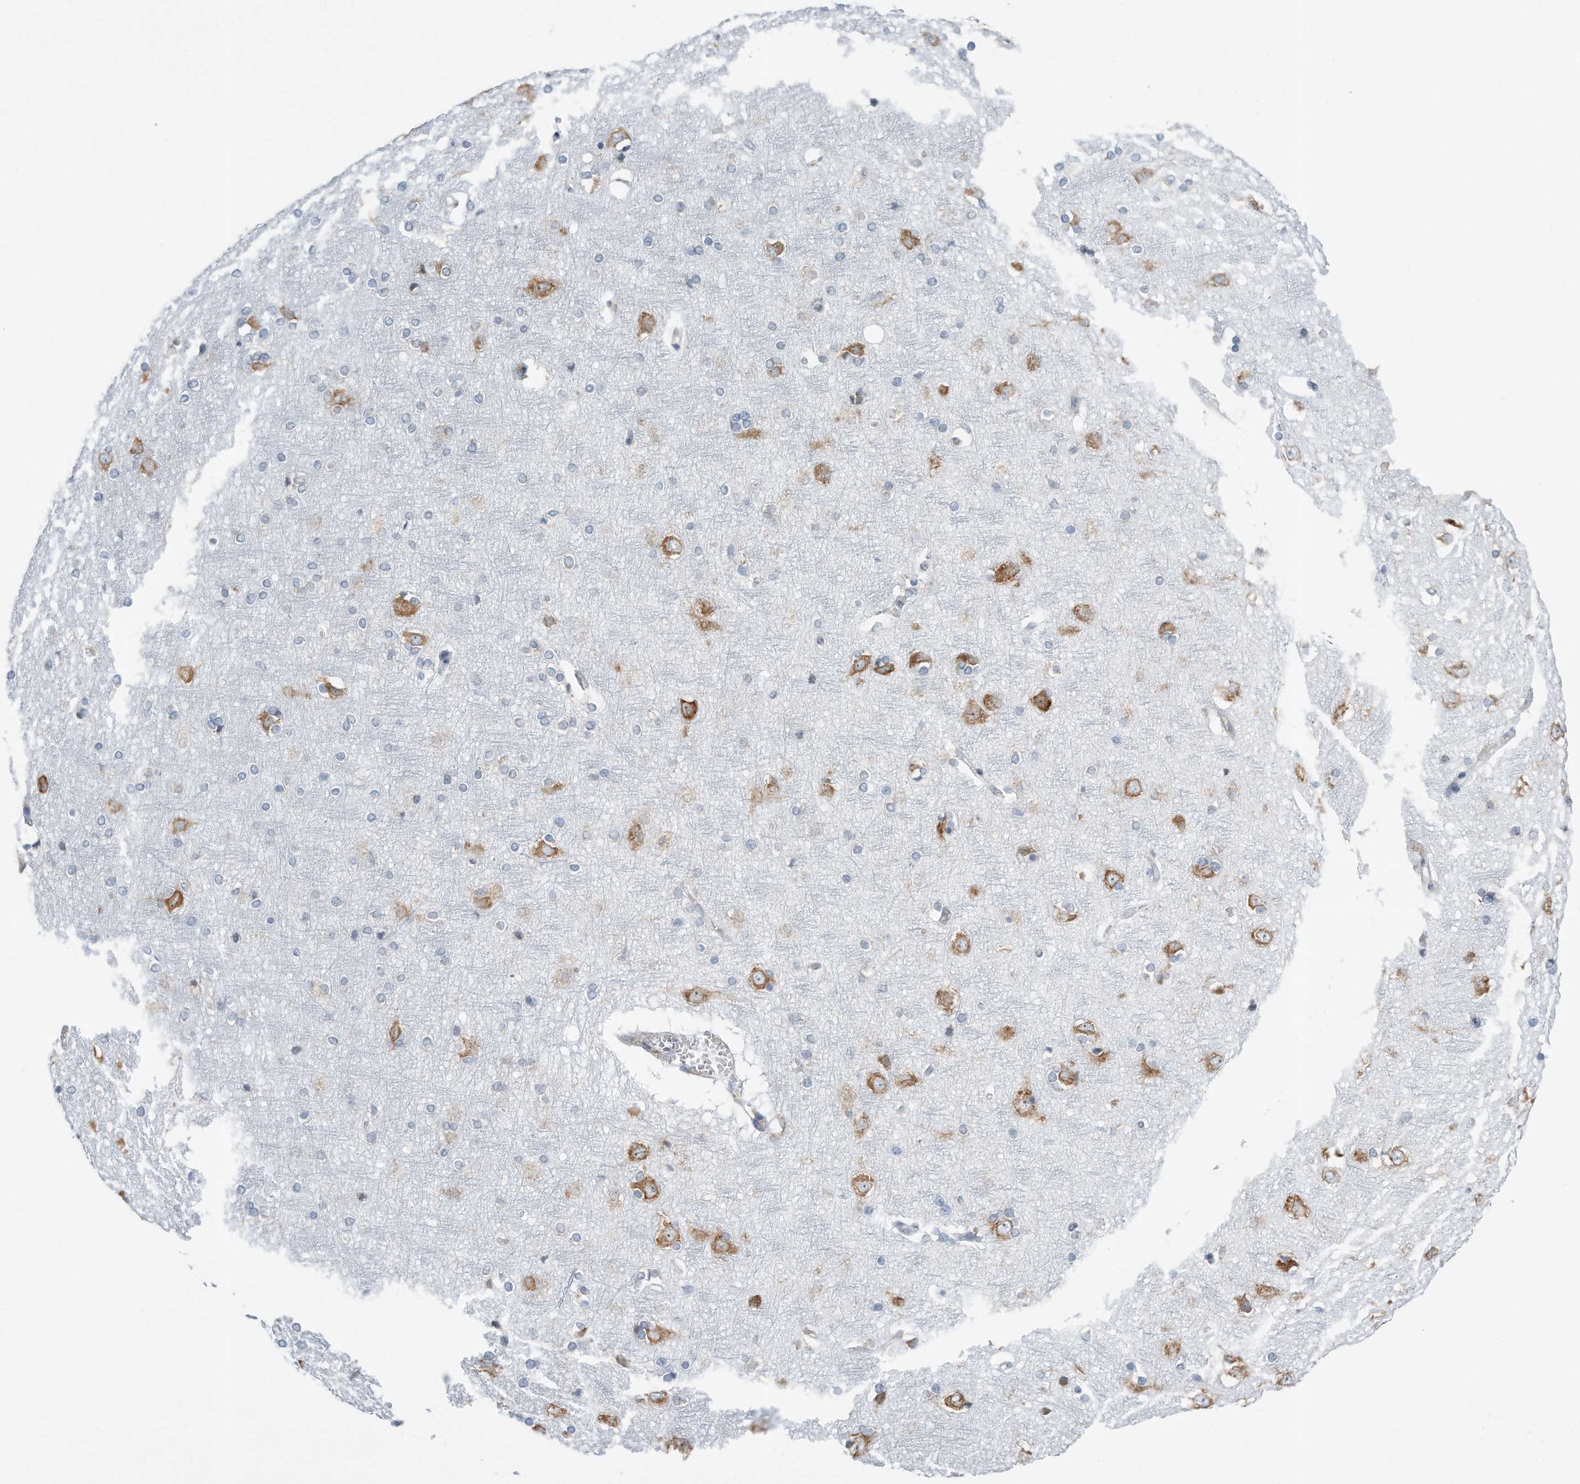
{"staining": {"intensity": "negative", "quantity": "none", "location": "none"}, "tissue": "cerebral cortex", "cell_type": "Endothelial cells", "image_type": "normal", "snomed": [{"axis": "morphology", "description": "Normal tissue, NOS"}, {"axis": "topography", "description": "Cerebral cortex"}], "caption": "High power microscopy histopathology image of an immunohistochemistry photomicrograph of unremarkable cerebral cortex, revealing no significant staining in endothelial cells.", "gene": "RPL26L1", "patient": {"sex": "male", "age": 54}}